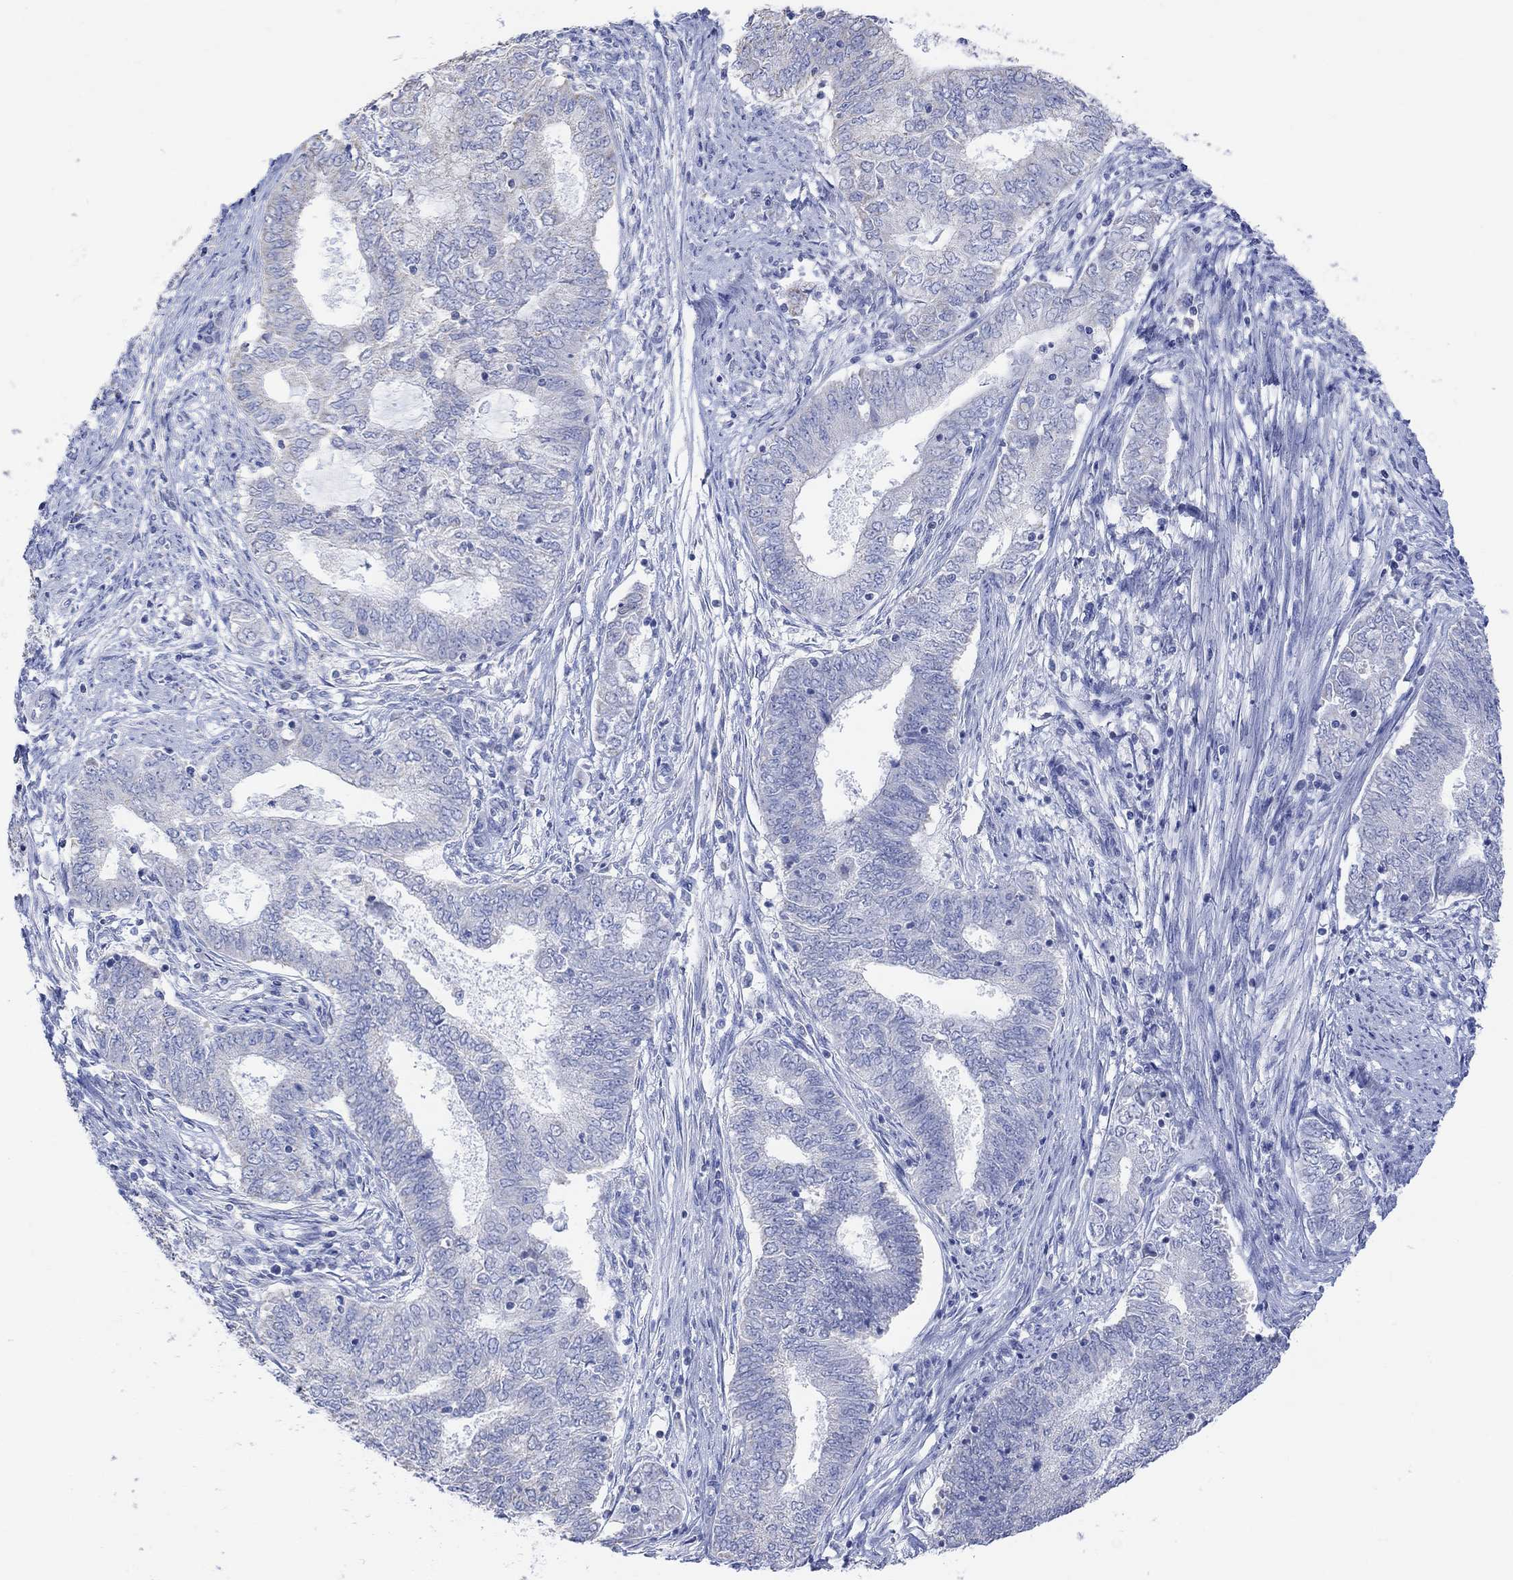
{"staining": {"intensity": "negative", "quantity": "none", "location": "none"}, "tissue": "endometrial cancer", "cell_type": "Tumor cells", "image_type": "cancer", "snomed": [{"axis": "morphology", "description": "Adenocarcinoma, NOS"}, {"axis": "topography", "description": "Endometrium"}], "caption": "This is a histopathology image of immunohistochemistry (IHC) staining of endometrial cancer, which shows no positivity in tumor cells.", "gene": "SYT12", "patient": {"sex": "female", "age": 62}}